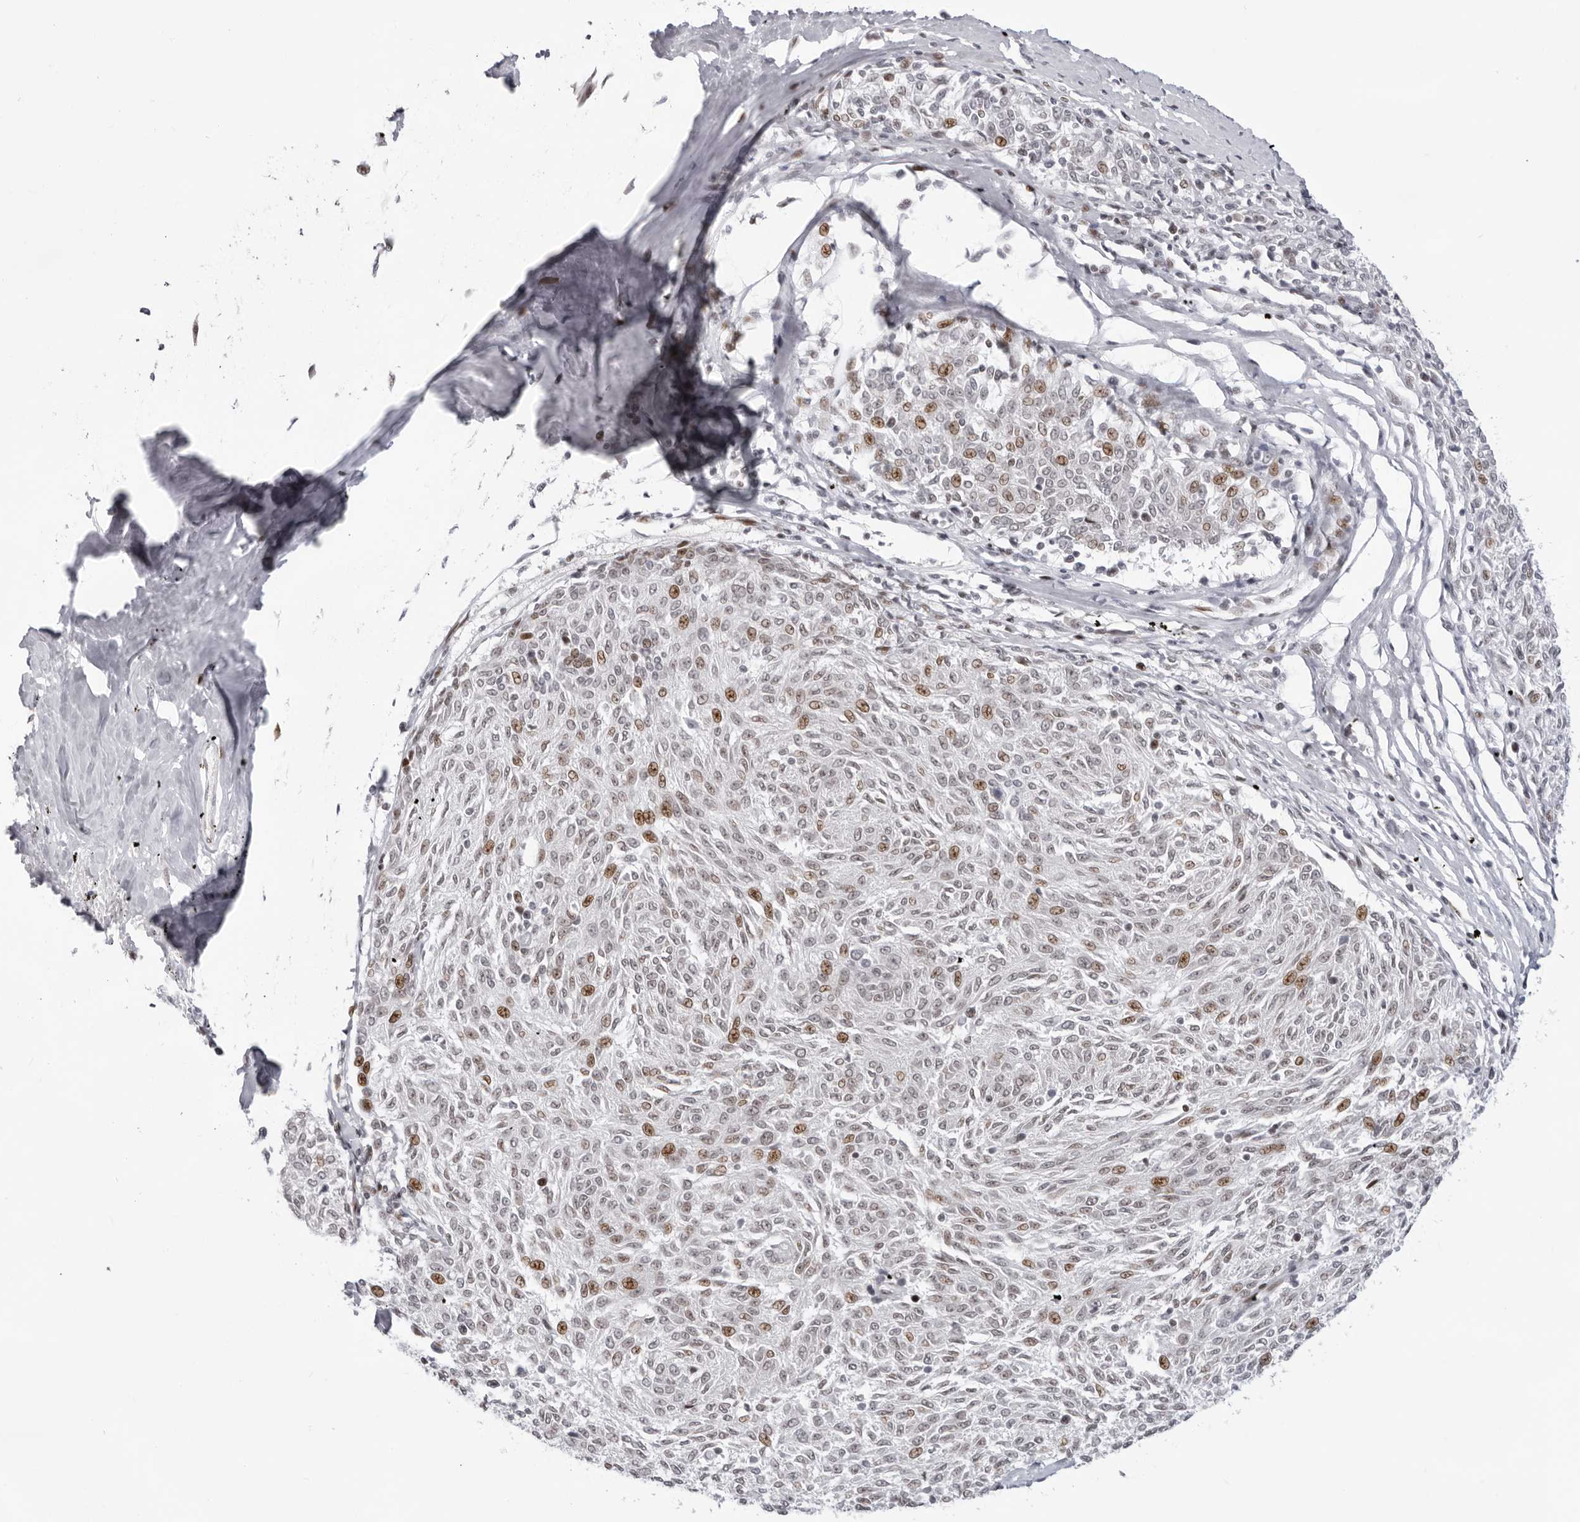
{"staining": {"intensity": "moderate", "quantity": "25%-75%", "location": "nuclear"}, "tissue": "melanoma", "cell_type": "Tumor cells", "image_type": "cancer", "snomed": [{"axis": "morphology", "description": "Malignant melanoma, NOS"}, {"axis": "topography", "description": "Skin"}], "caption": "Immunohistochemical staining of human melanoma demonstrates medium levels of moderate nuclear protein positivity in about 25%-75% of tumor cells. The protein is stained brown, and the nuclei are stained in blue (DAB IHC with brightfield microscopy, high magnification).", "gene": "NTPCR", "patient": {"sex": "female", "age": 72}}